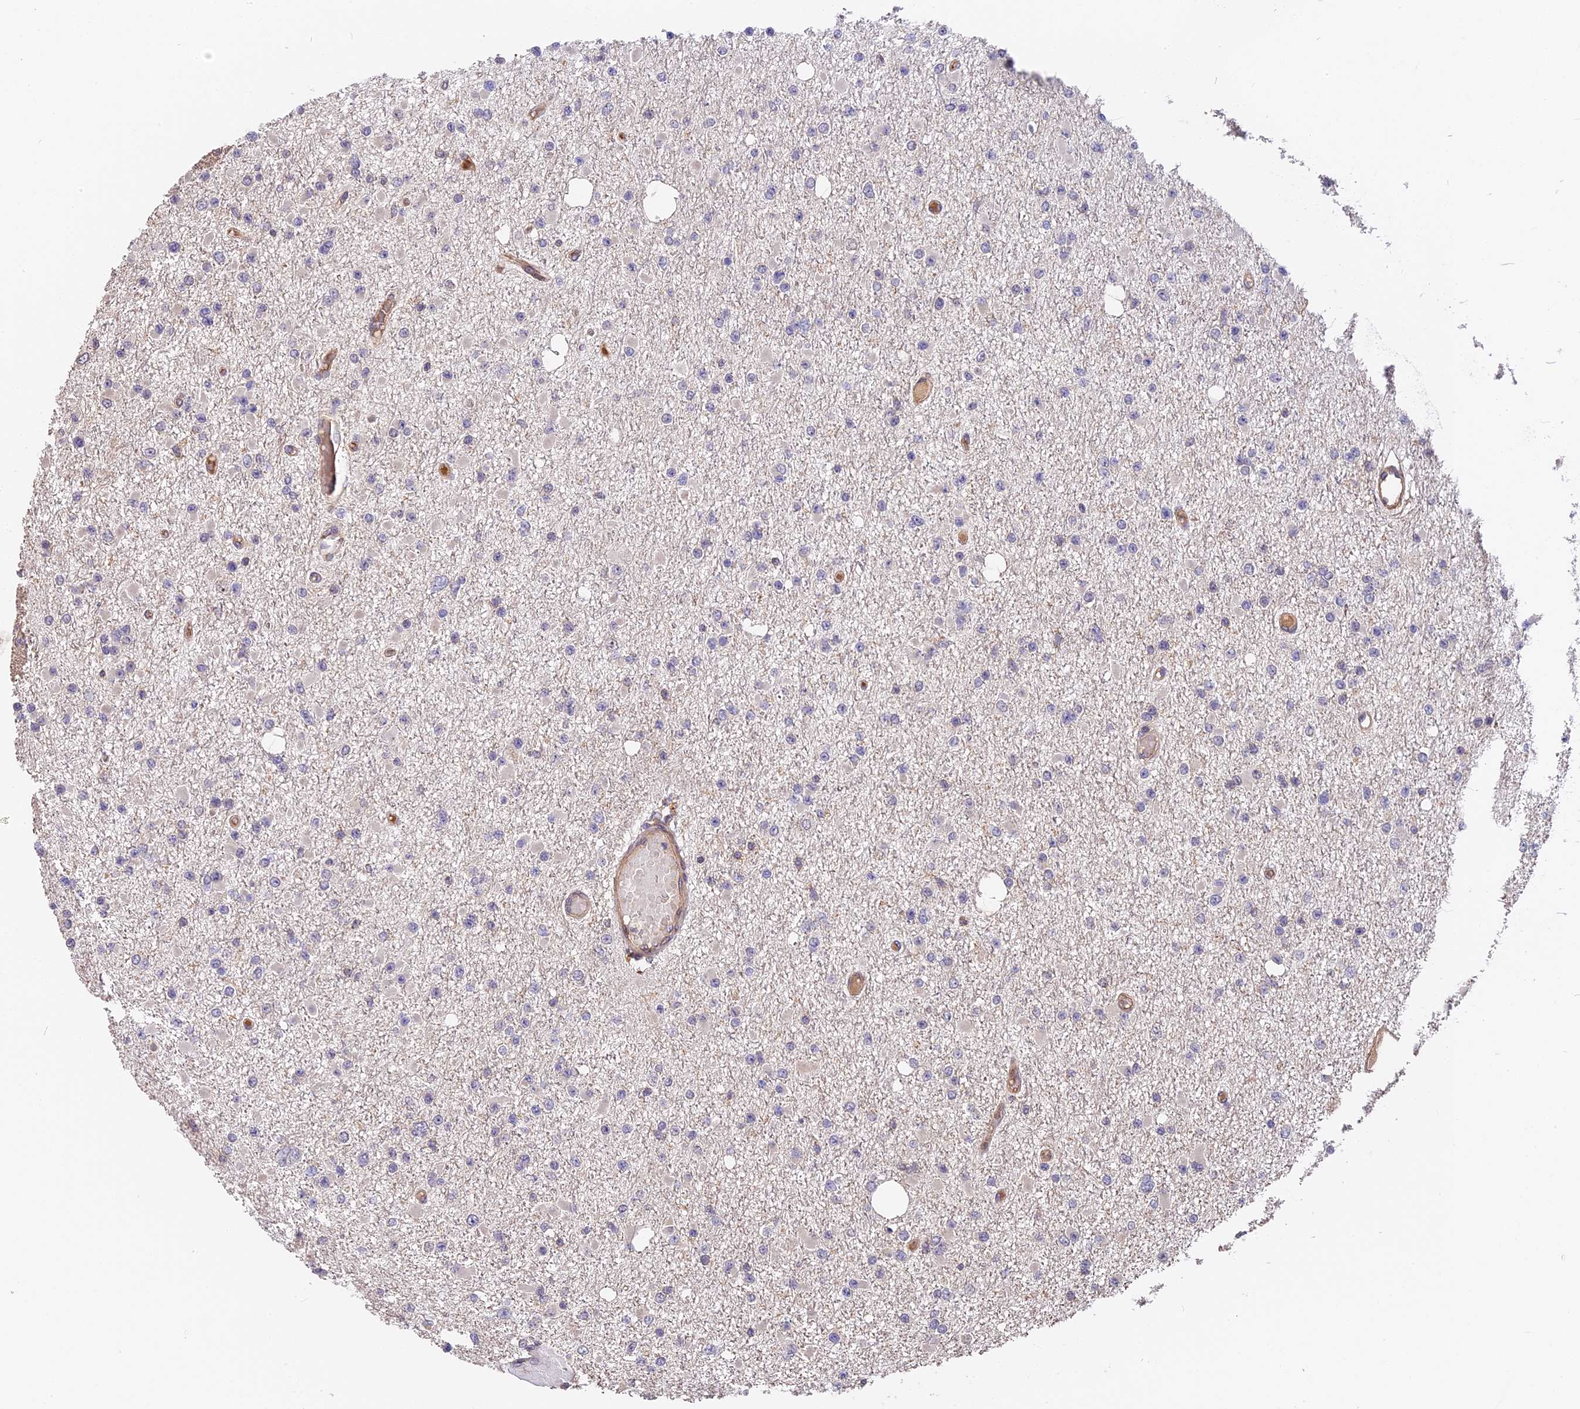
{"staining": {"intensity": "negative", "quantity": "none", "location": "none"}, "tissue": "glioma", "cell_type": "Tumor cells", "image_type": "cancer", "snomed": [{"axis": "morphology", "description": "Glioma, malignant, Low grade"}, {"axis": "topography", "description": "Brain"}], "caption": "Immunohistochemical staining of low-grade glioma (malignant) displays no significant positivity in tumor cells.", "gene": "ARHGAP17", "patient": {"sex": "female", "age": 22}}